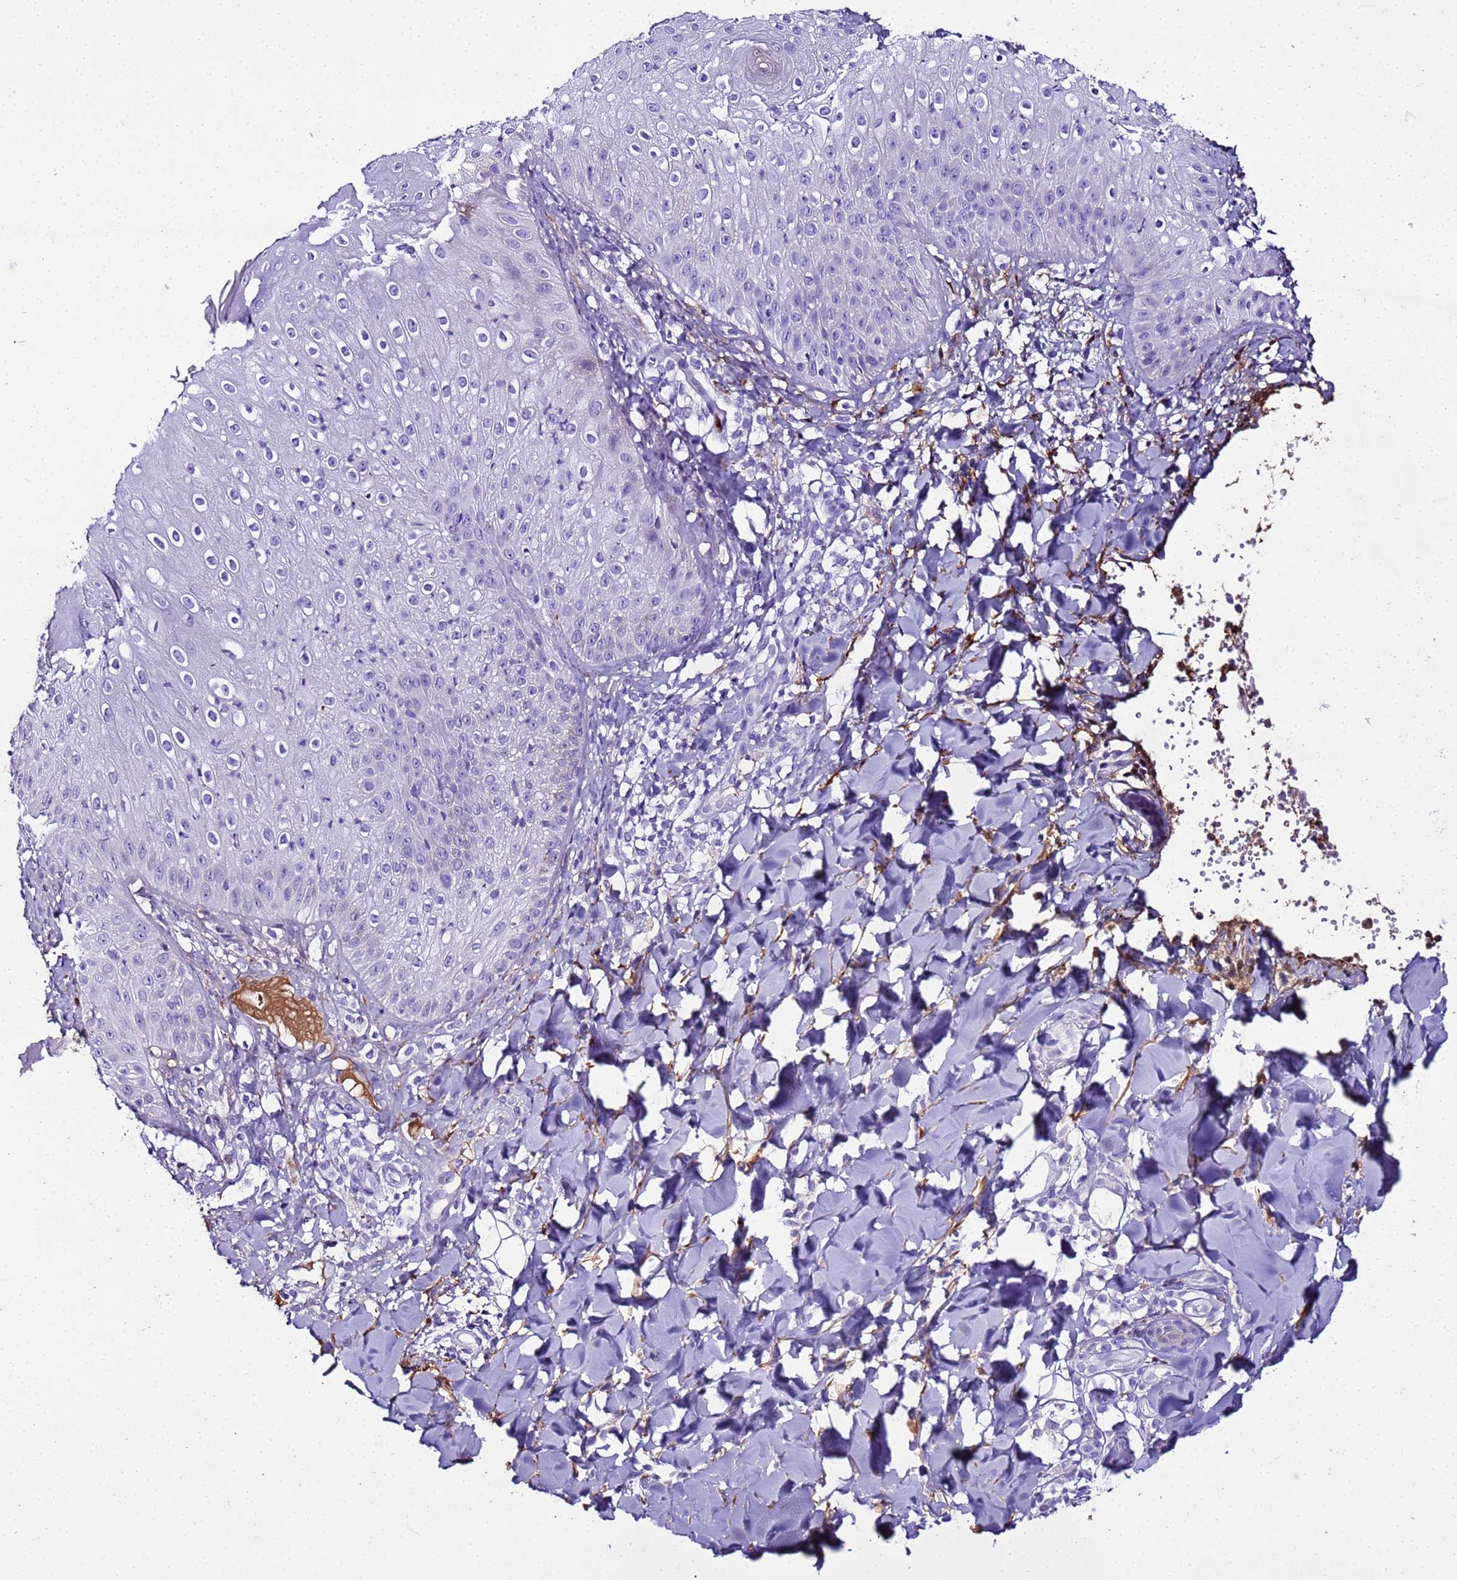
{"staining": {"intensity": "negative", "quantity": "none", "location": "none"}, "tissue": "skin", "cell_type": "Epidermal cells", "image_type": "normal", "snomed": [{"axis": "morphology", "description": "Normal tissue, NOS"}, {"axis": "morphology", "description": "Inflammation, NOS"}, {"axis": "topography", "description": "Soft tissue"}, {"axis": "topography", "description": "Anal"}], "caption": "Benign skin was stained to show a protein in brown. There is no significant staining in epidermal cells. The staining is performed using DAB (3,3'-diaminobenzidine) brown chromogen with nuclei counter-stained in using hematoxylin.", "gene": "CFHR1", "patient": {"sex": "female", "age": 15}}